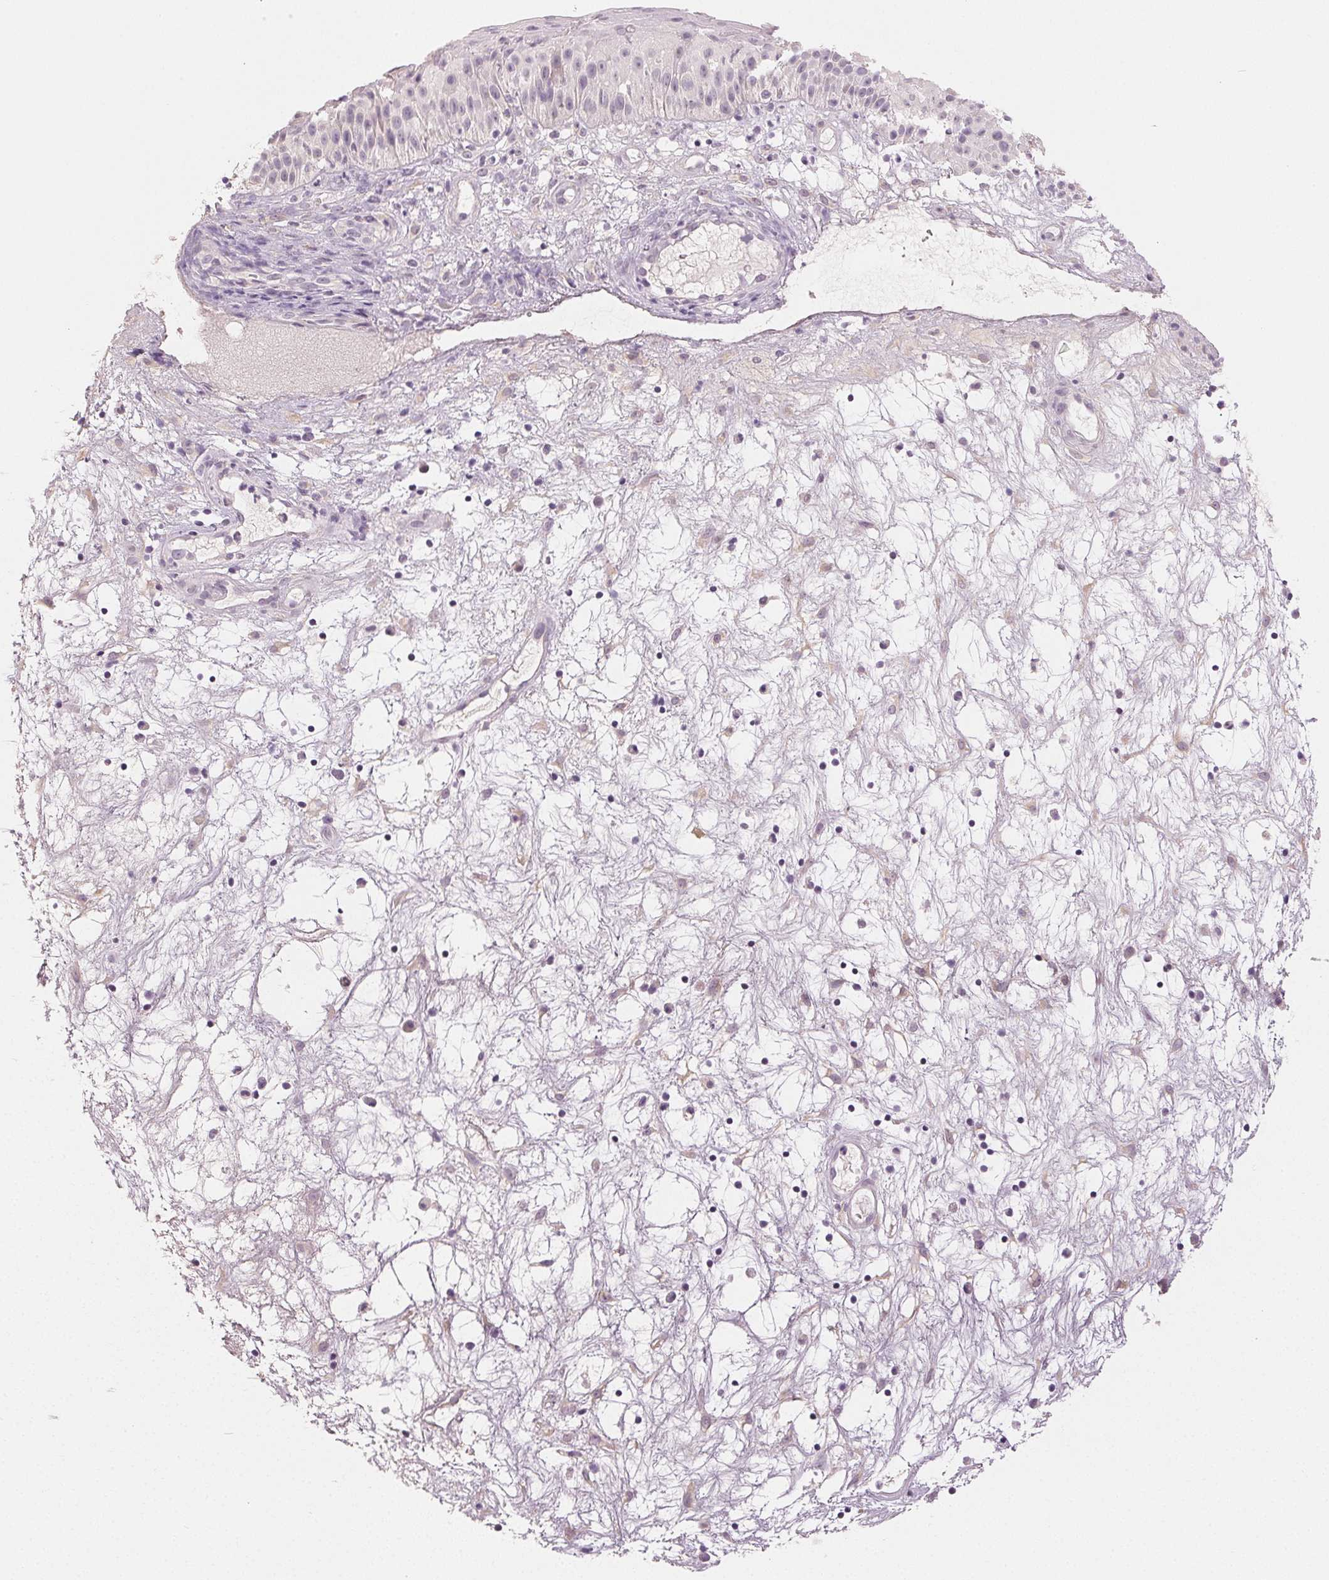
{"staining": {"intensity": "weak", "quantity": "<25%", "location": "cytoplasmic/membranous"}, "tissue": "nasopharynx", "cell_type": "Respiratory epithelial cells", "image_type": "normal", "snomed": [{"axis": "morphology", "description": "Normal tissue, NOS"}, {"axis": "topography", "description": "Nasopharynx"}], "caption": "Immunohistochemistry (IHC) of normal human nasopharynx displays no expression in respiratory epithelial cells.", "gene": "MAP1LC3A", "patient": {"sex": "male", "age": 56}}